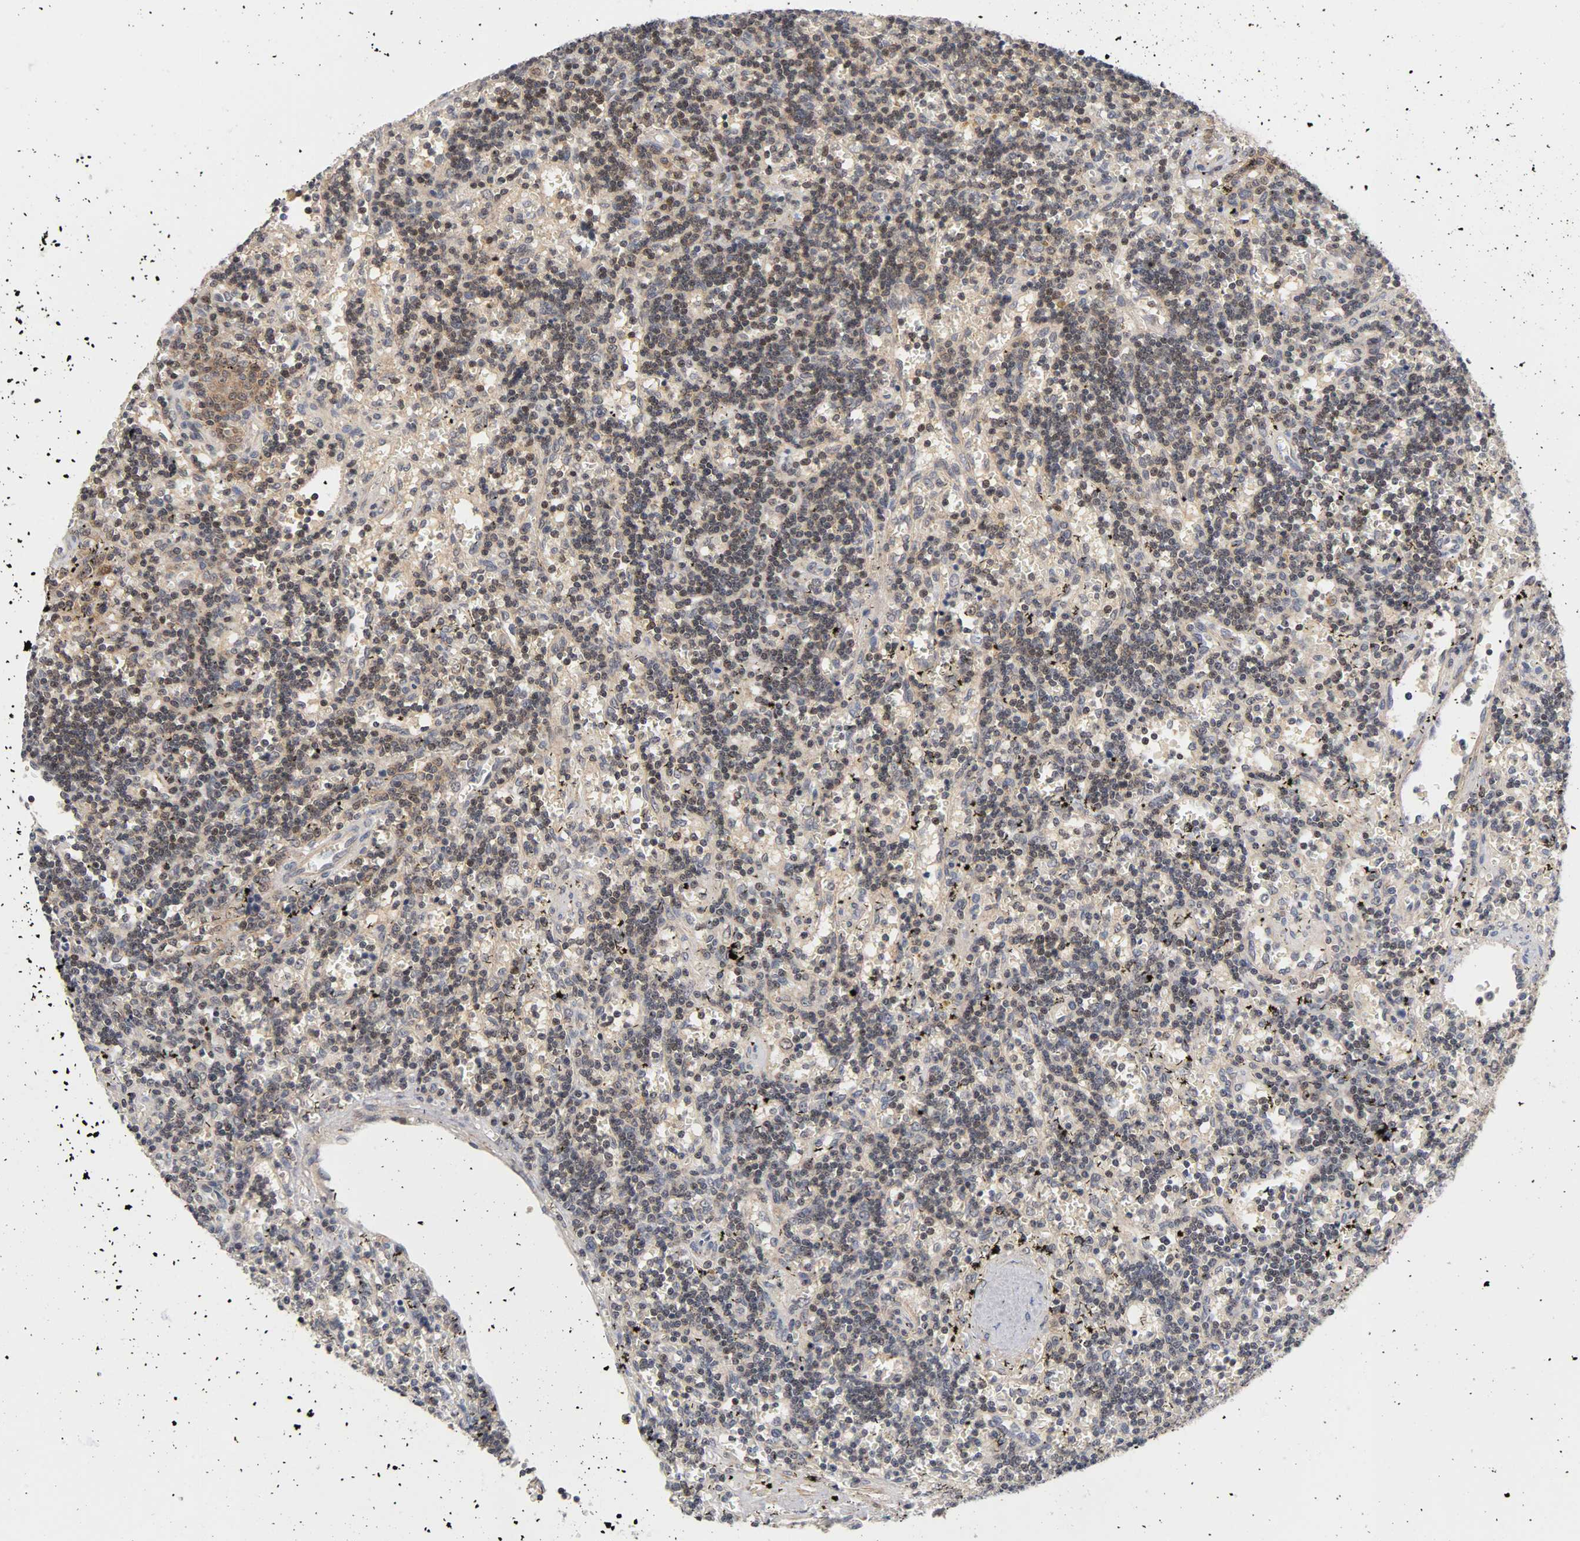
{"staining": {"intensity": "moderate", "quantity": "25%-75%", "location": "nuclear"}, "tissue": "lymphoma", "cell_type": "Tumor cells", "image_type": "cancer", "snomed": [{"axis": "morphology", "description": "Malignant lymphoma, non-Hodgkin's type, Low grade"}, {"axis": "topography", "description": "Spleen"}], "caption": "Protein positivity by IHC displays moderate nuclear staining in about 25%-75% of tumor cells in lymphoma.", "gene": "UBE2M", "patient": {"sex": "male", "age": 60}}